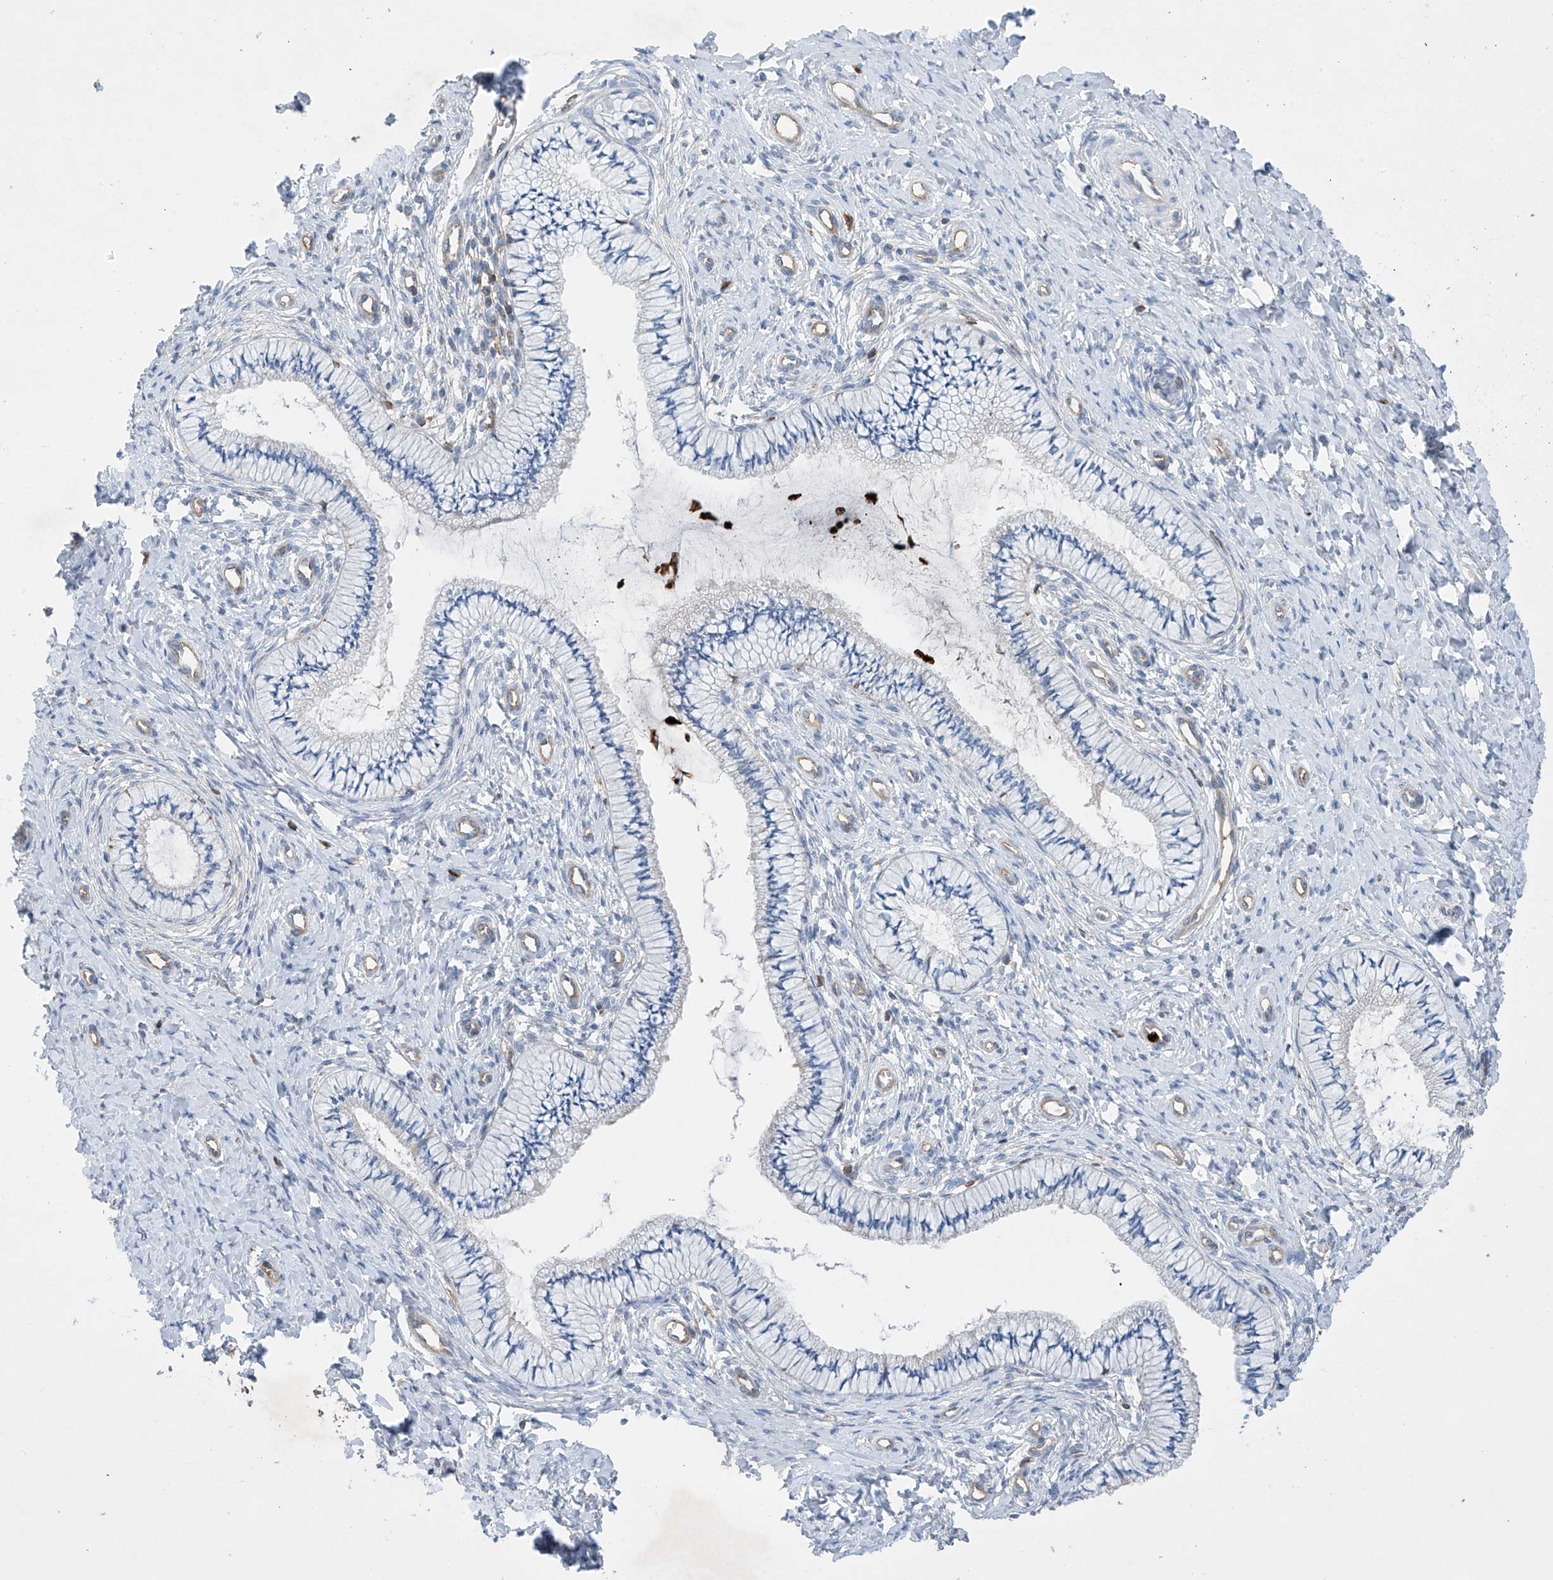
{"staining": {"intensity": "negative", "quantity": "none", "location": "none"}, "tissue": "cervix", "cell_type": "Glandular cells", "image_type": "normal", "snomed": [{"axis": "morphology", "description": "Normal tissue, NOS"}, {"axis": "topography", "description": "Cervix"}], "caption": "Image shows no protein expression in glandular cells of unremarkable cervix.", "gene": "PHACTR2", "patient": {"sex": "female", "age": 36}}